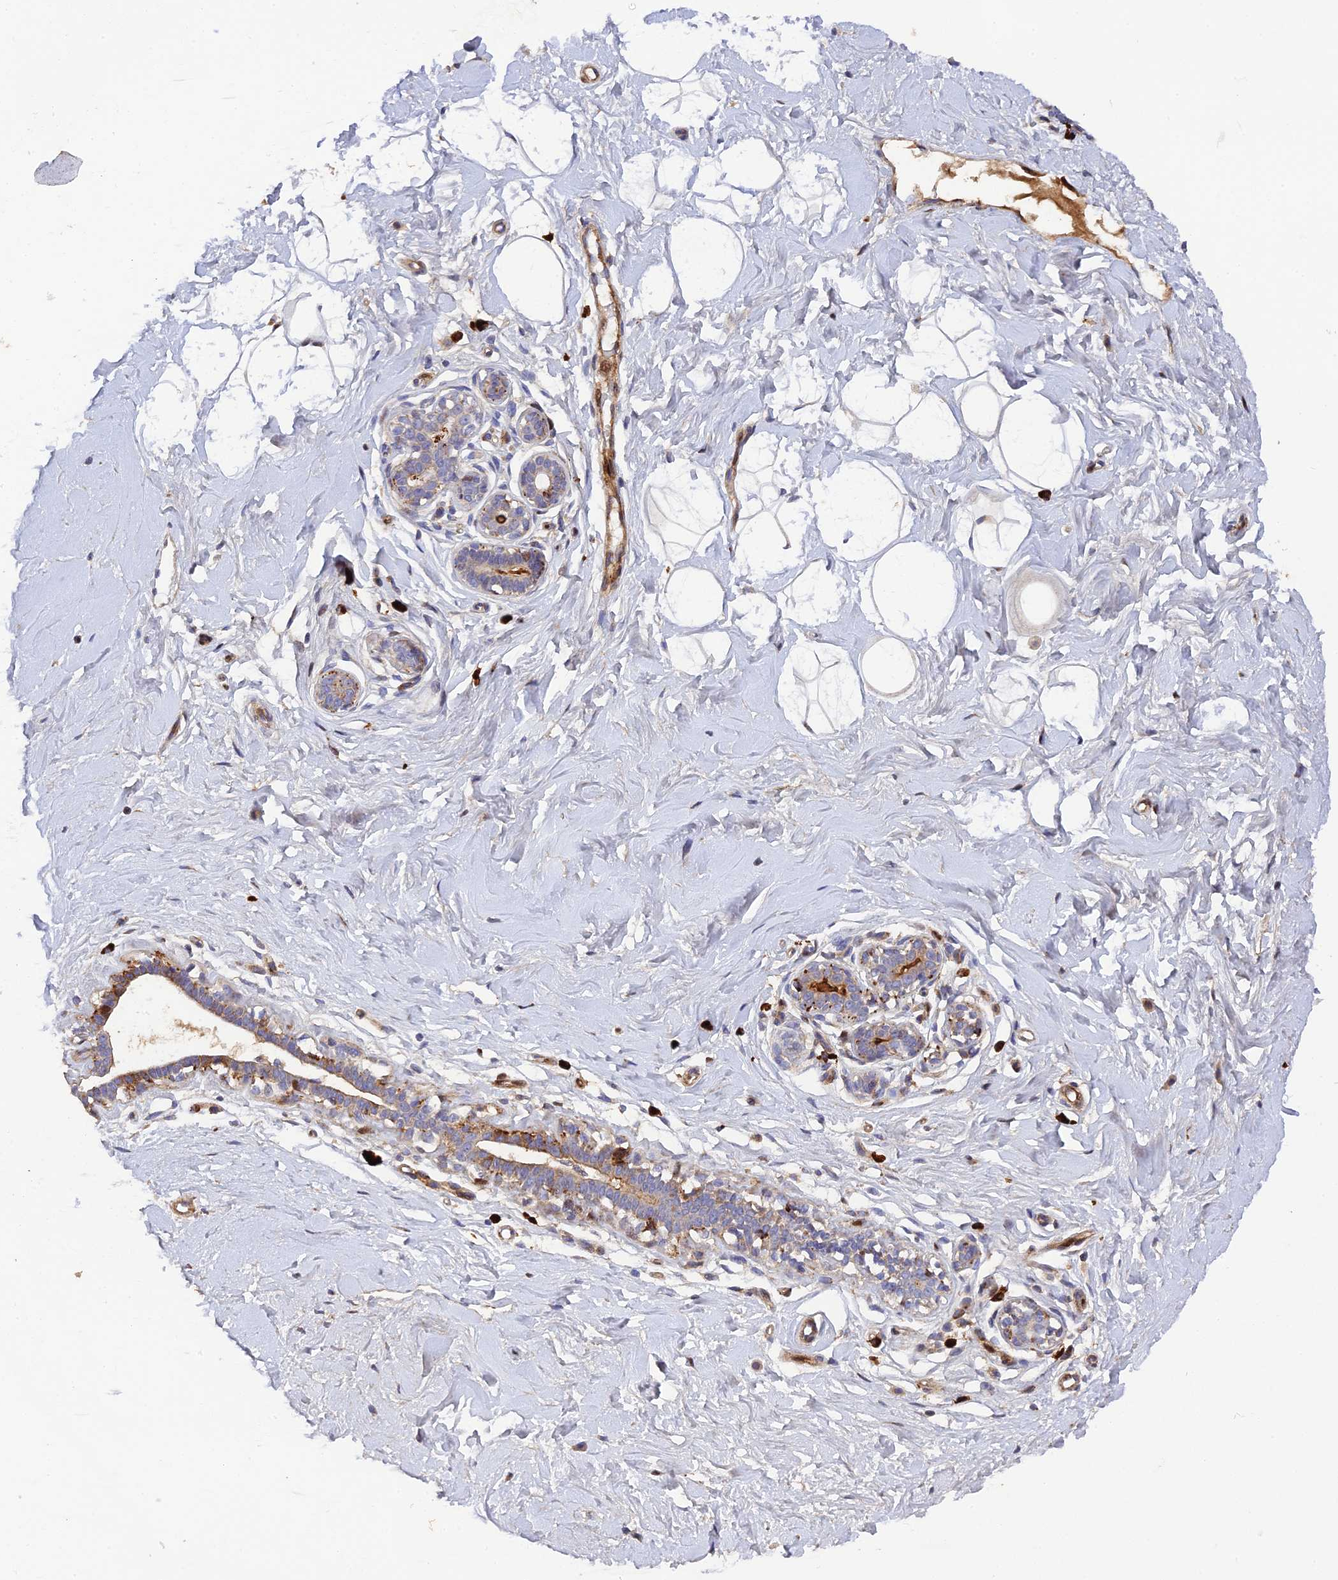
{"staining": {"intensity": "negative", "quantity": "none", "location": "none"}, "tissue": "breast", "cell_type": "Adipocytes", "image_type": "normal", "snomed": [{"axis": "morphology", "description": "Normal tissue, NOS"}, {"axis": "morphology", "description": "Adenoma, NOS"}, {"axis": "topography", "description": "Breast"}], "caption": "This is an IHC image of benign breast. There is no staining in adipocytes.", "gene": "CPSF4L", "patient": {"sex": "female", "age": 23}}